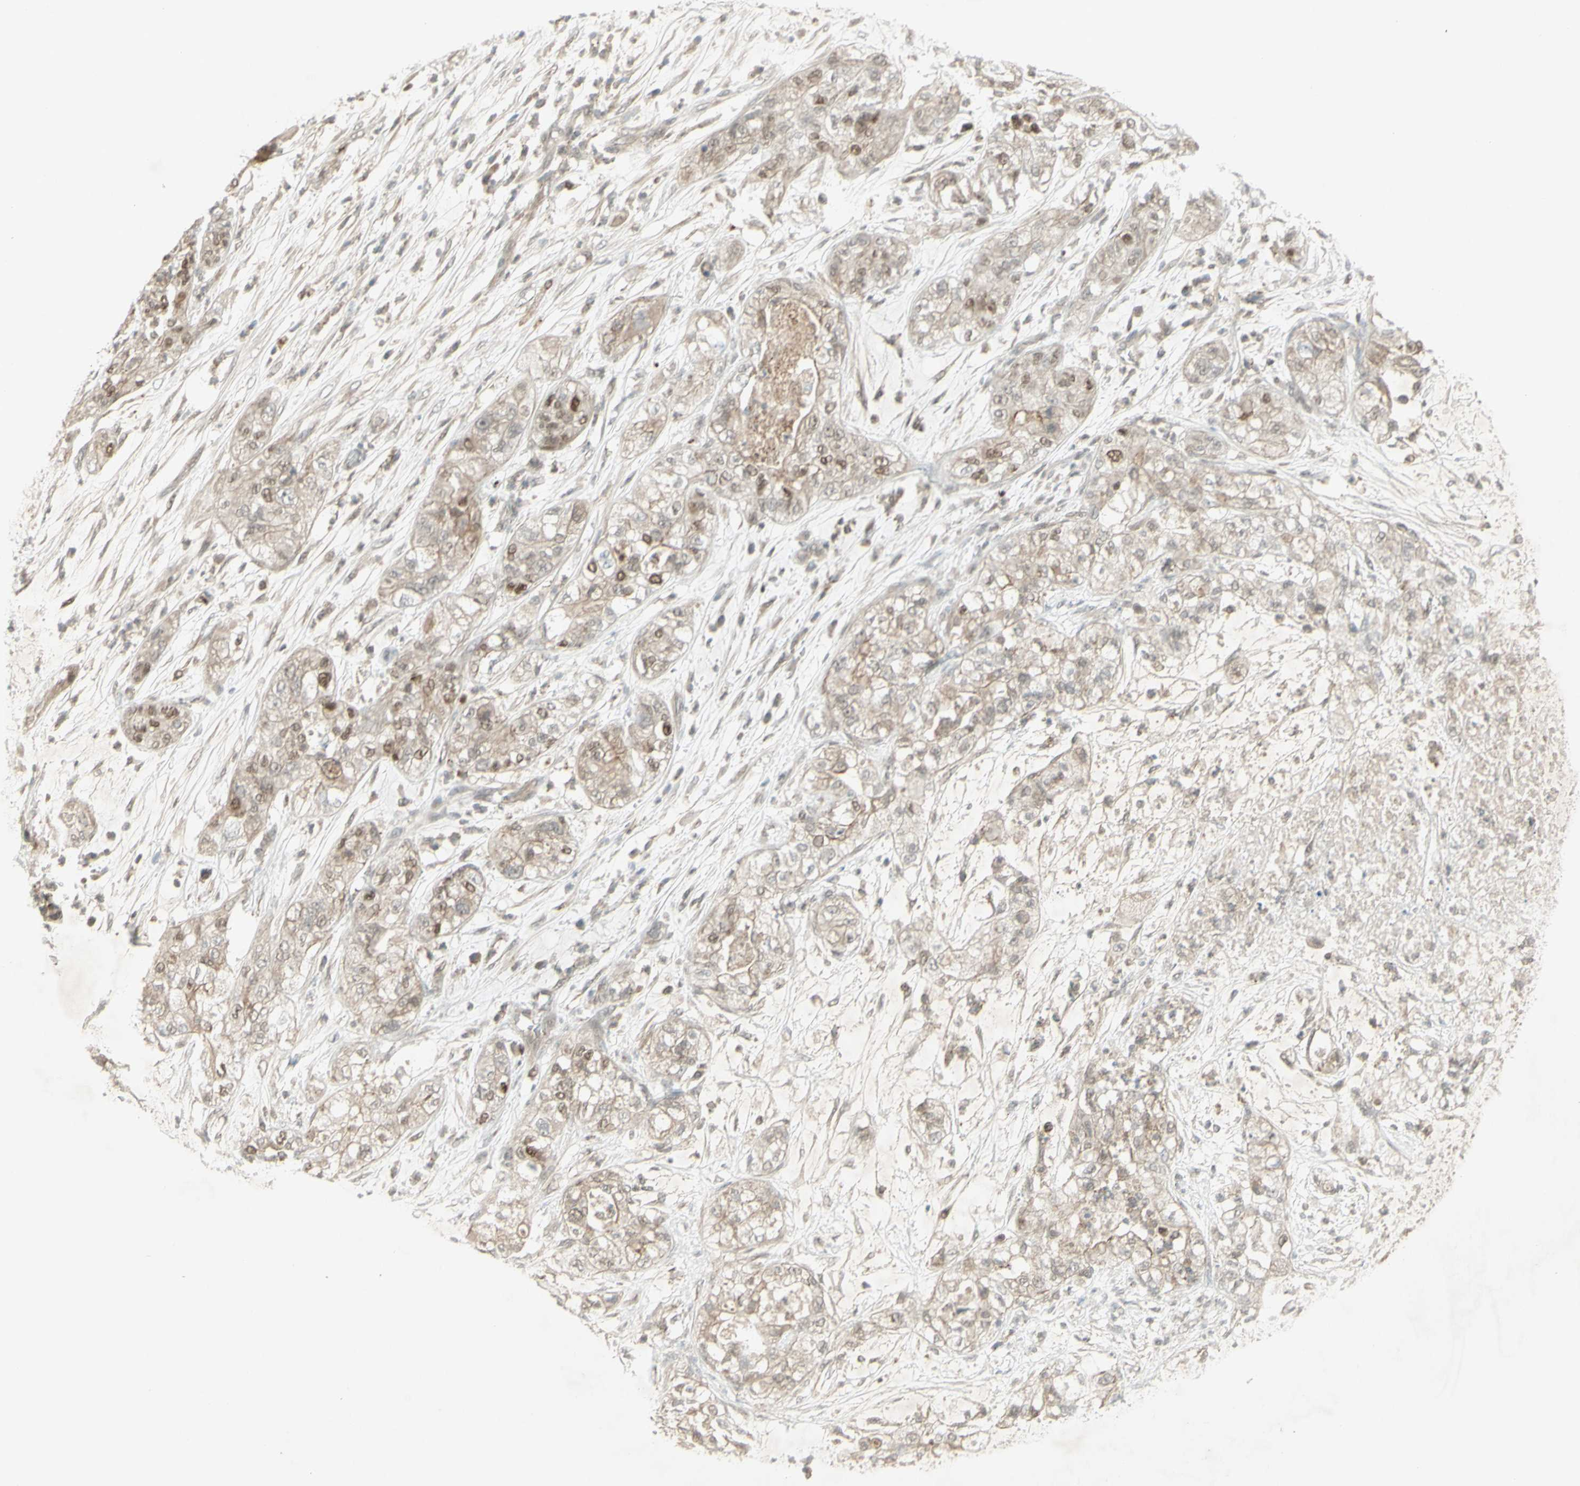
{"staining": {"intensity": "moderate", "quantity": "25%-75%", "location": "cytoplasmic/membranous,nuclear"}, "tissue": "pancreatic cancer", "cell_type": "Tumor cells", "image_type": "cancer", "snomed": [{"axis": "morphology", "description": "Adenocarcinoma, NOS"}, {"axis": "topography", "description": "Pancreas"}], "caption": "Adenocarcinoma (pancreatic) stained with DAB immunohistochemistry shows medium levels of moderate cytoplasmic/membranous and nuclear positivity in about 25%-75% of tumor cells.", "gene": "MSH6", "patient": {"sex": "female", "age": 78}}